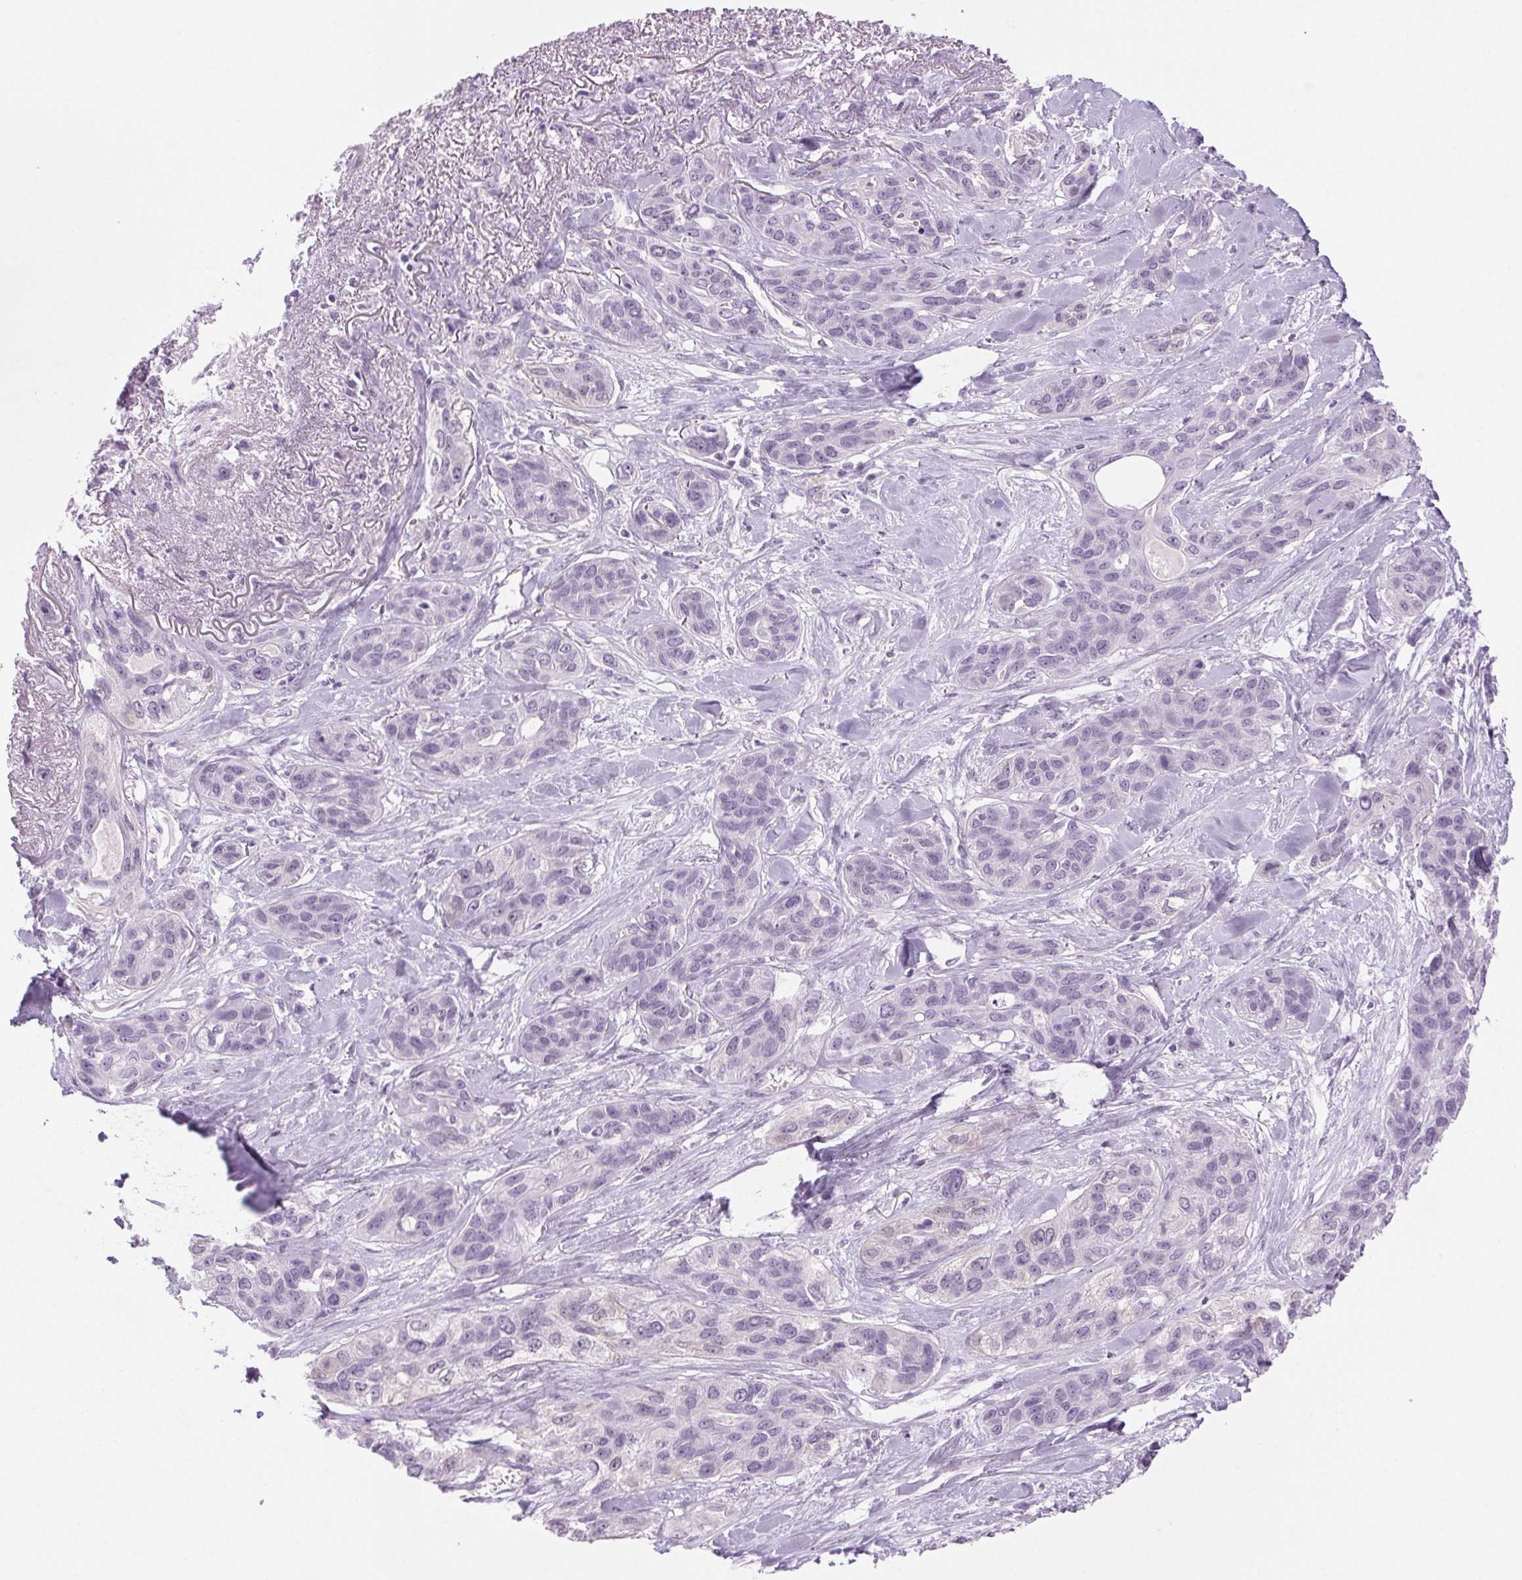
{"staining": {"intensity": "negative", "quantity": "none", "location": "none"}, "tissue": "lung cancer", "cell_type": "Tumor cells", "image_type": "cancer", "snomed": [{"axis": "morphology", "description": "Squamous cell carcinoma, NOS"}, {"axis": "topography", "description": "Lung"}], "caption": "Tumor cells are negative for brown protein staining in squamous cell carcinoma (lung).", "gene": "SLC6A19", "patient": {"sex": "female", "age": 70}}